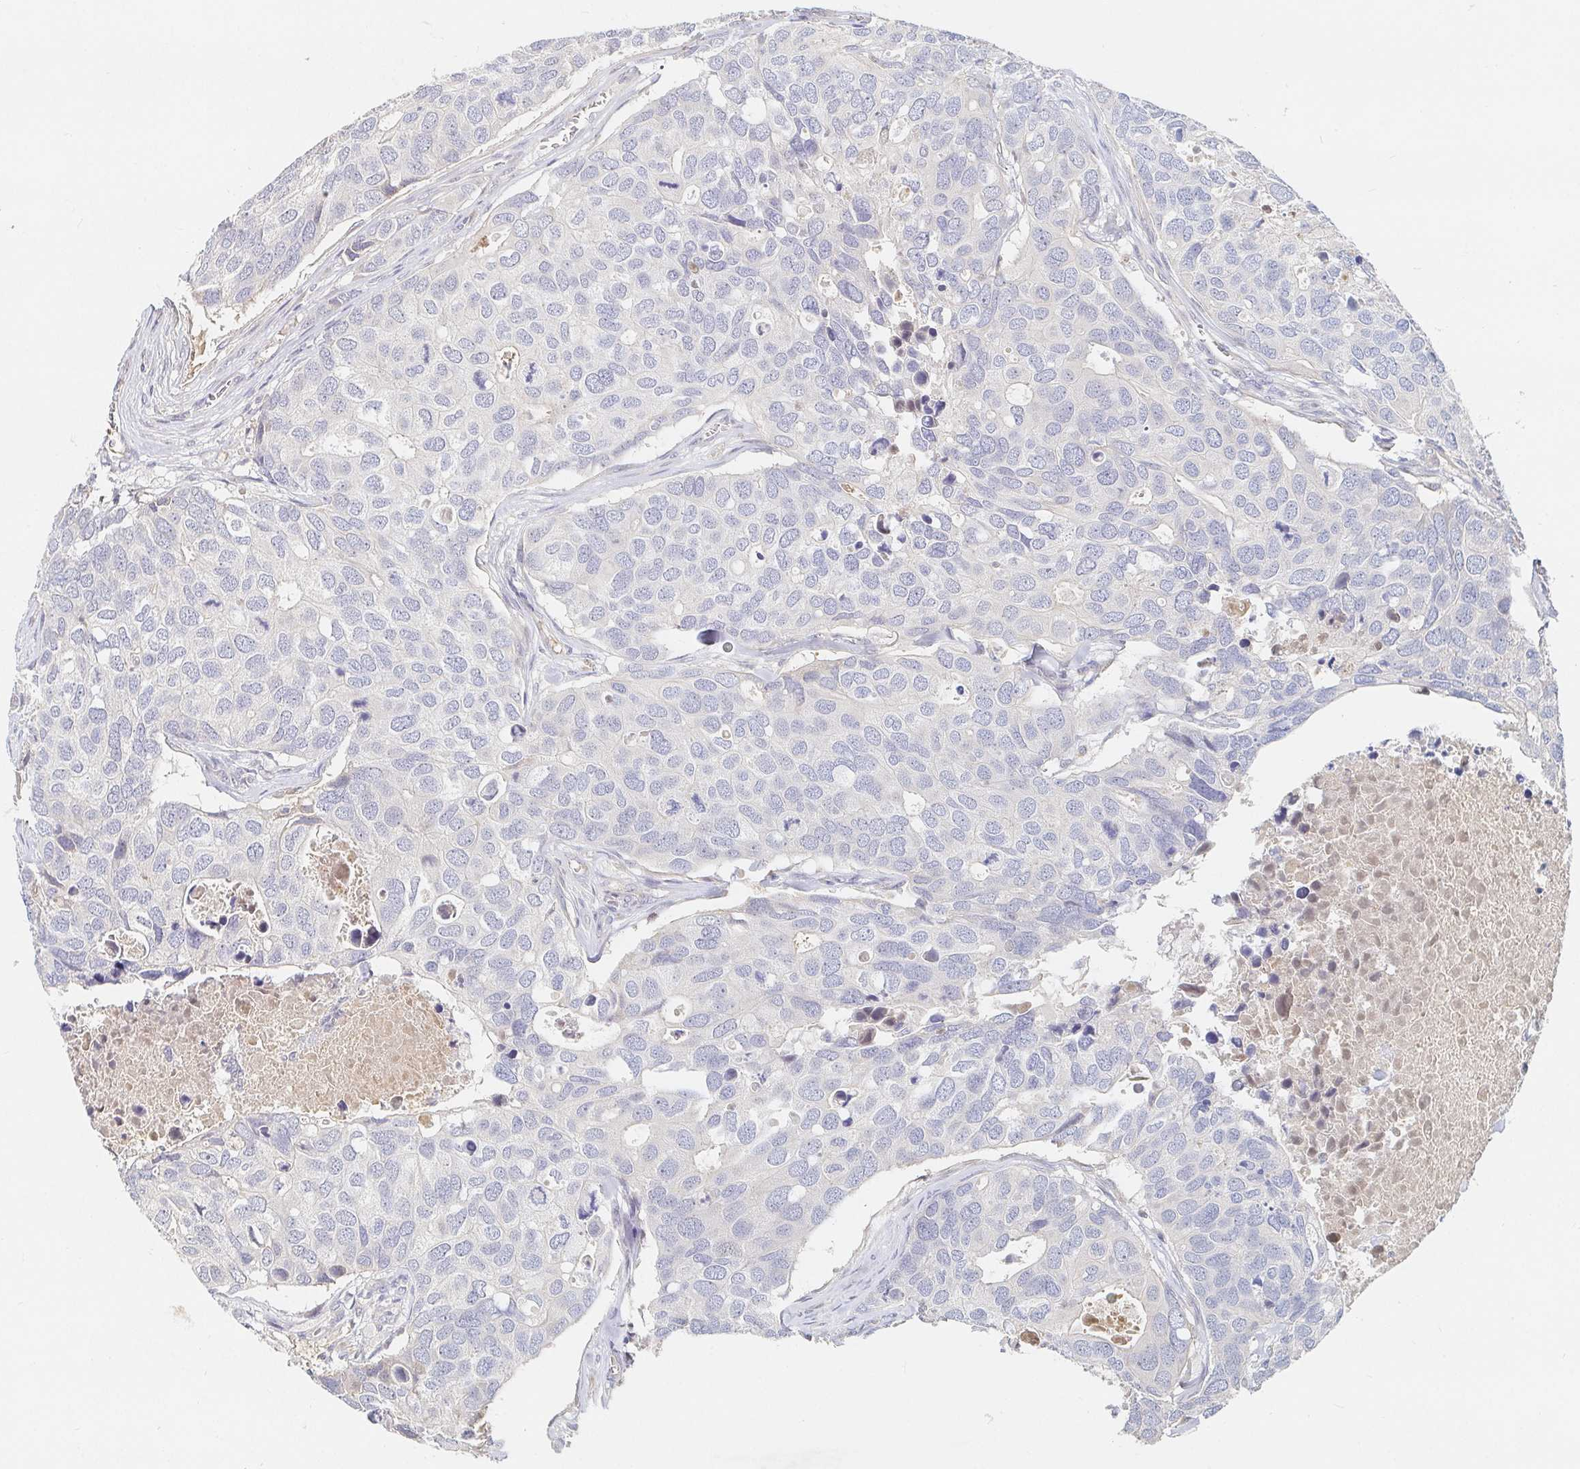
{"staining": {"intensity": "negative", "quantity": "none", "location": "none"}, "tissue": "breast cancer", "cell_type": "Tumor cells", "image_type": "cancer", "snomed": [{"axis": "morphology", "description": "Duct carcinoma"}, {"axis": "topography", "description": "Breast"}], "caption": "Breast cancer (infiltrating ductal carcinoma) was stained to show a protein in brown. There is no significant positivity in tumor cells.", "gene": "NME9", "patient": {"sex": "female", "age": 83}}